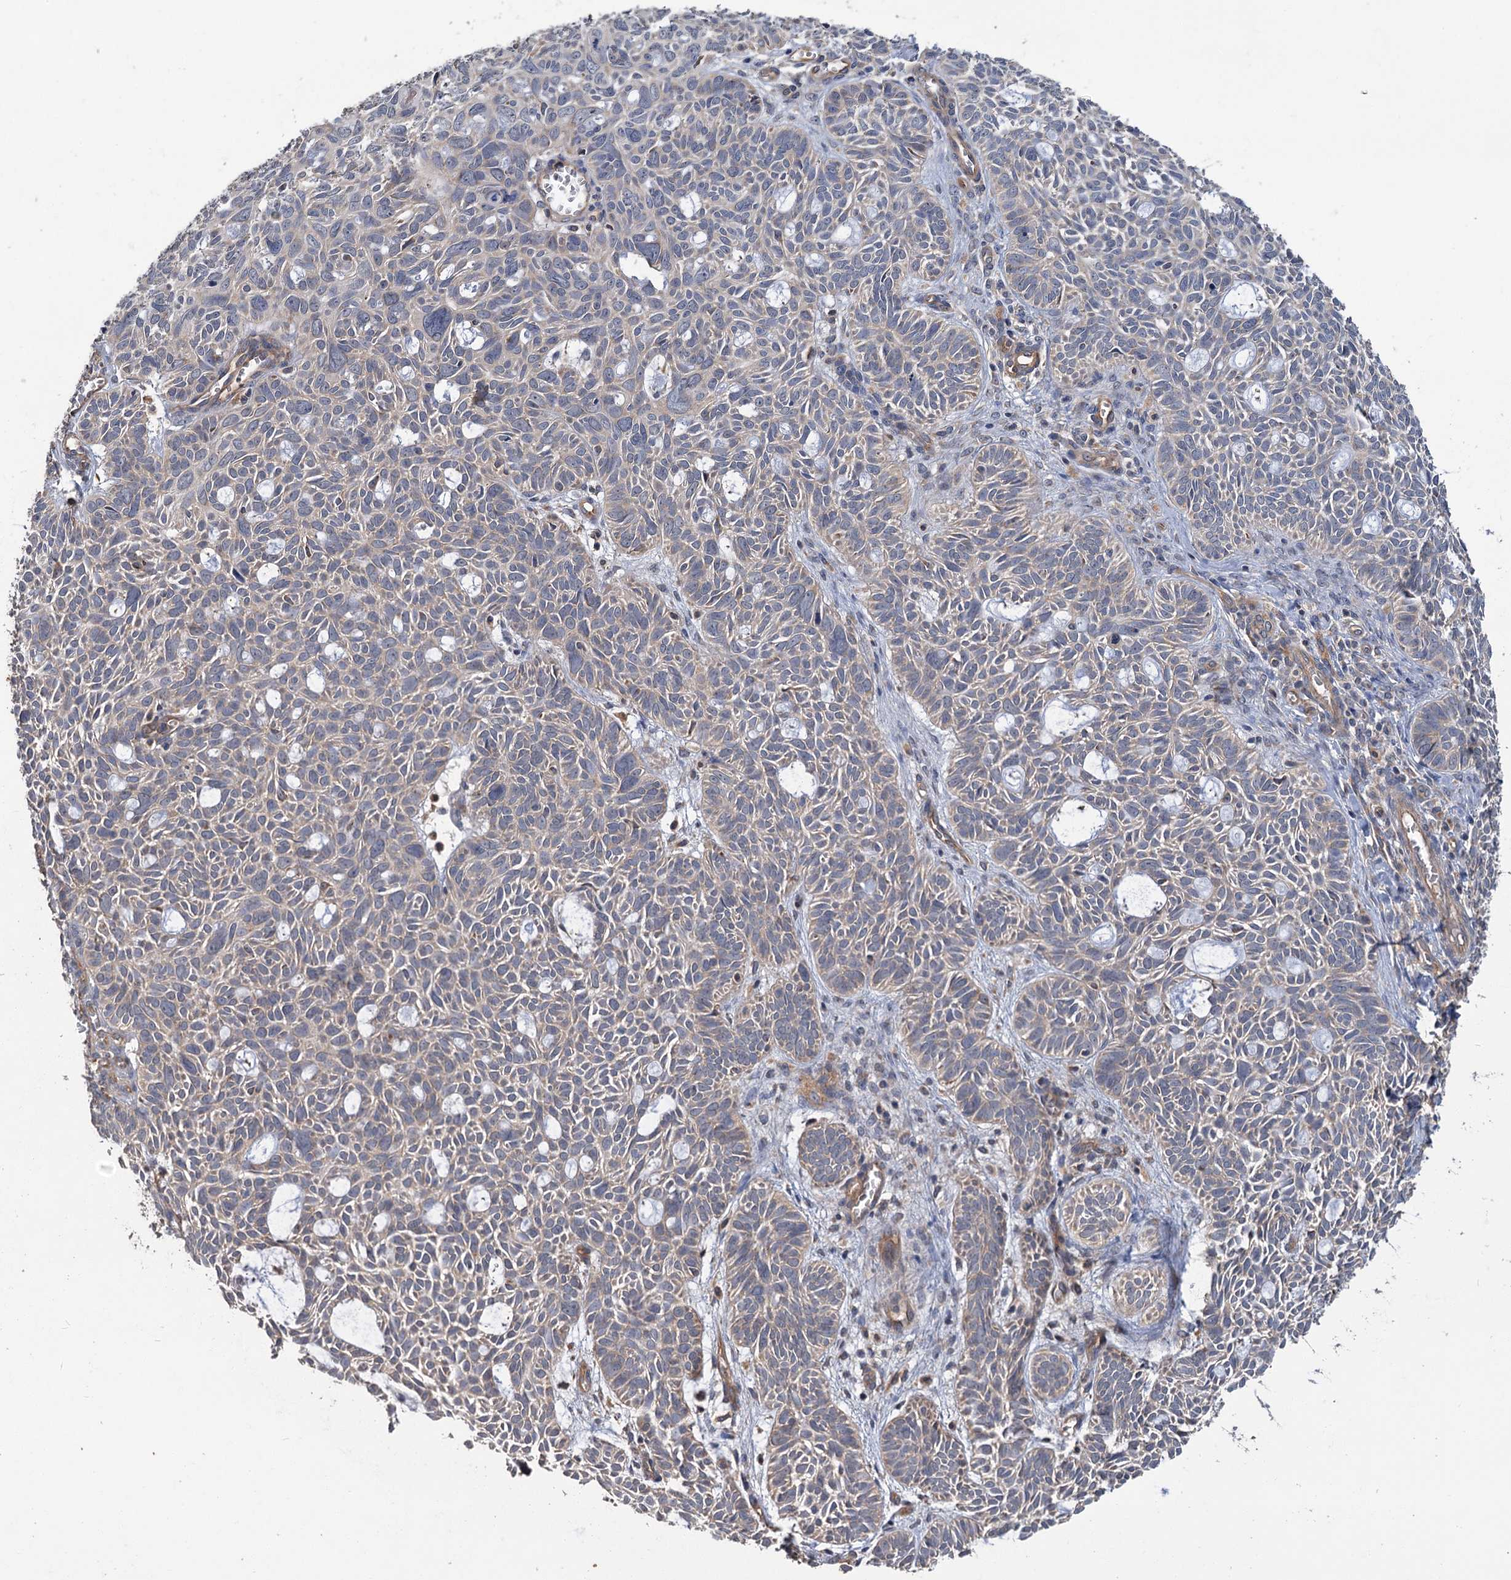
{"staining": {"intensity": "negative", "quantity": "none", "location": "none"}, "tissue": "skin cancer", "cell_type": "Tumor cells", "image_type": "cancer", "snomed": [{"axis": "morphology", "description": "Basal cell carcinoma"}, {"axis": "topography", "description": "Skin"}], "caption": "Tumor cells show no significant protein positivity in skin basal cell carcinoma.", "gene": "DYNC2H1", "patient": {"sex": "male", "age": 69}}